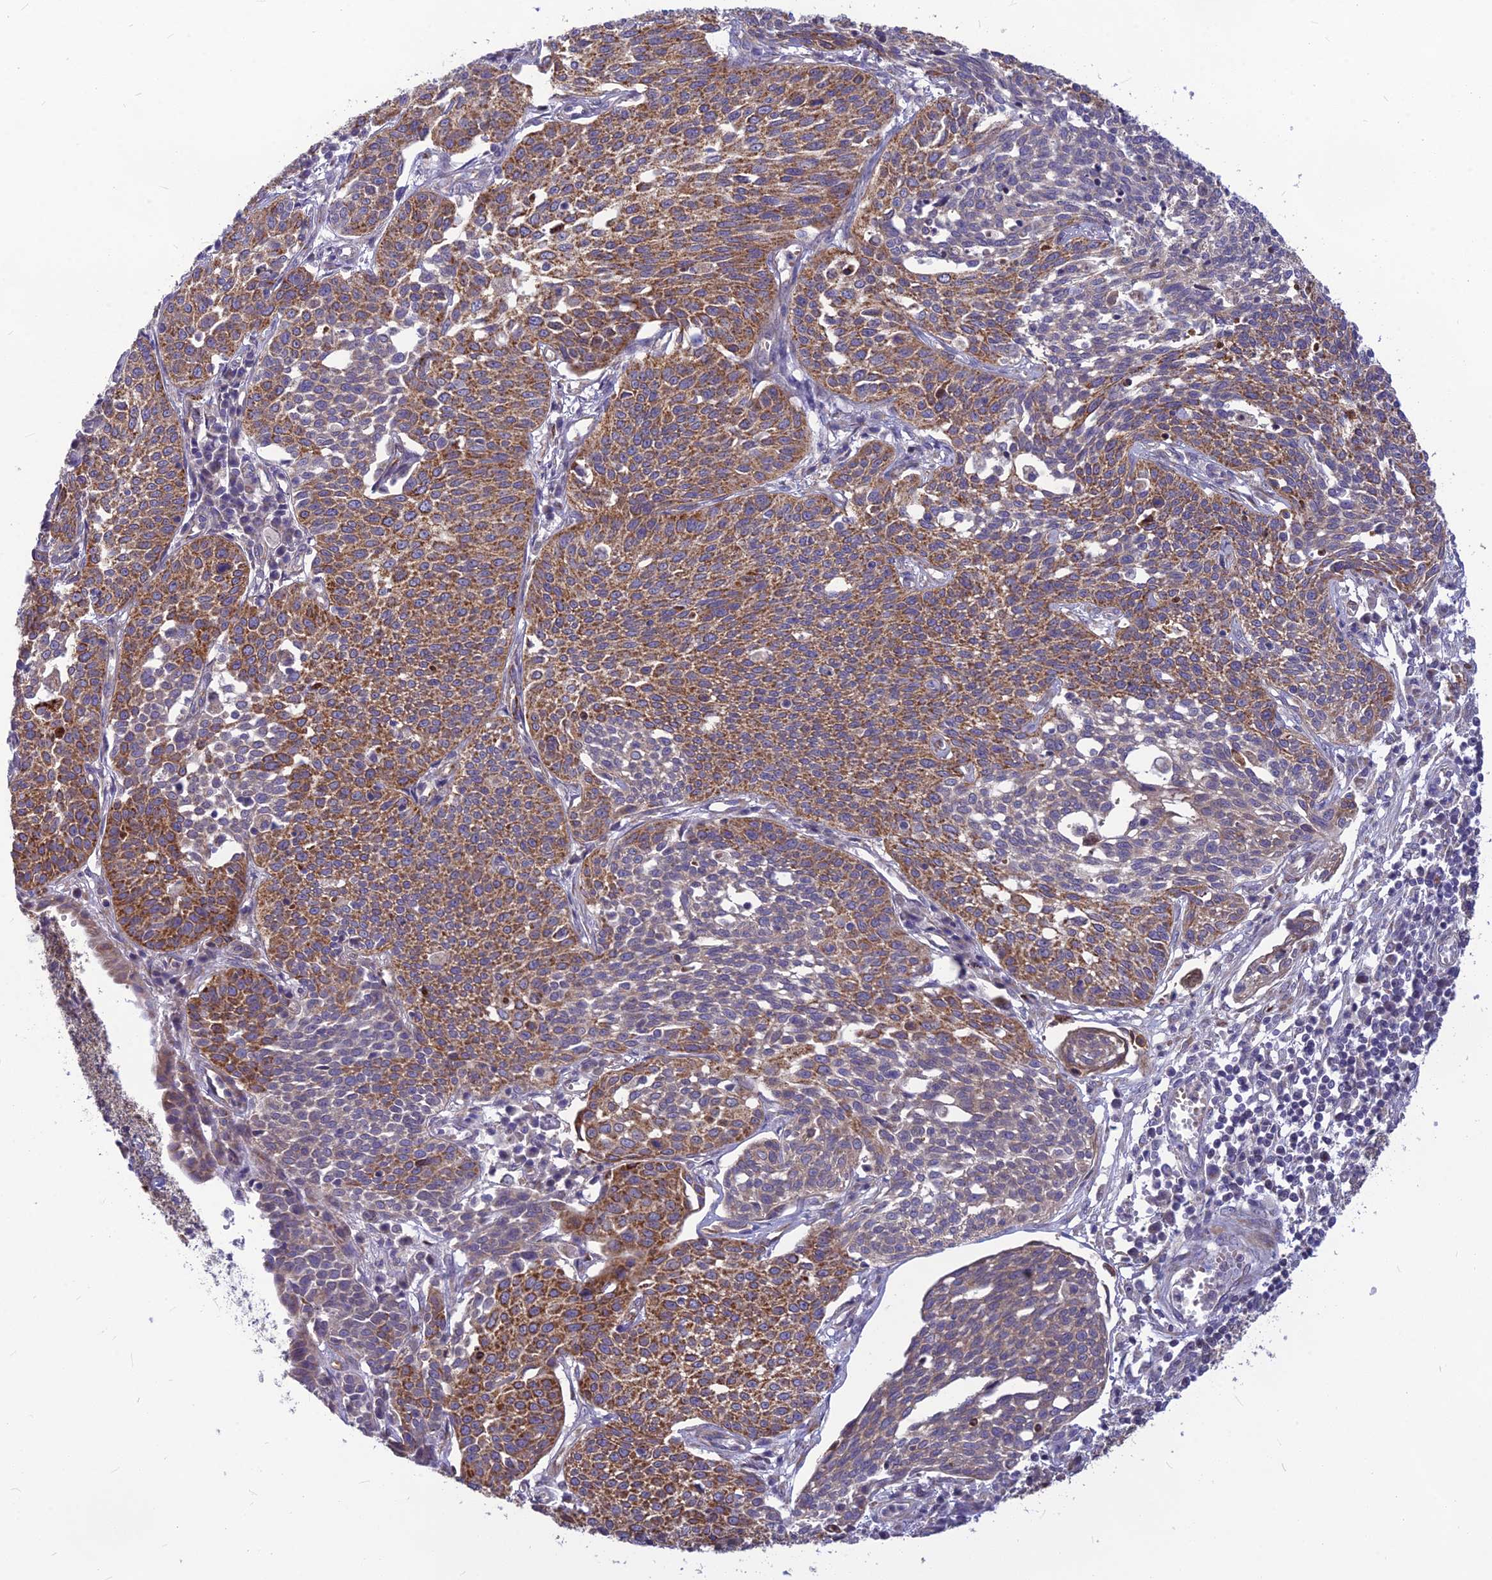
{"staining": {"intensity": "moderate", "quantity": ">75%", "location": "cytoplasmic/membranous"}, "tissue": "cervical cancer", "cell_type": "Tumor cells", "image_type": "cancer", "snomed": [{"axis": "morphology", "description": "Squamous cell carcinoma, NOS"}, {"axis": "topography", "description": "Cervix"}], "caption": "Immunohistochemistry (IHC) (DAB (3,3'-diaminobenzidine)) staining of human cervical cancer (squamous cell carcinoma) reveals moderate cytoplasmic/membranous protein staining in approximately >75% of tumor cells. (DAB (3,3'-diaminobenzidine) IHC with brightfield microscopy, high magnification).", "gene": "PTCD2", "patient": {"sex": "female", "age": 34}}